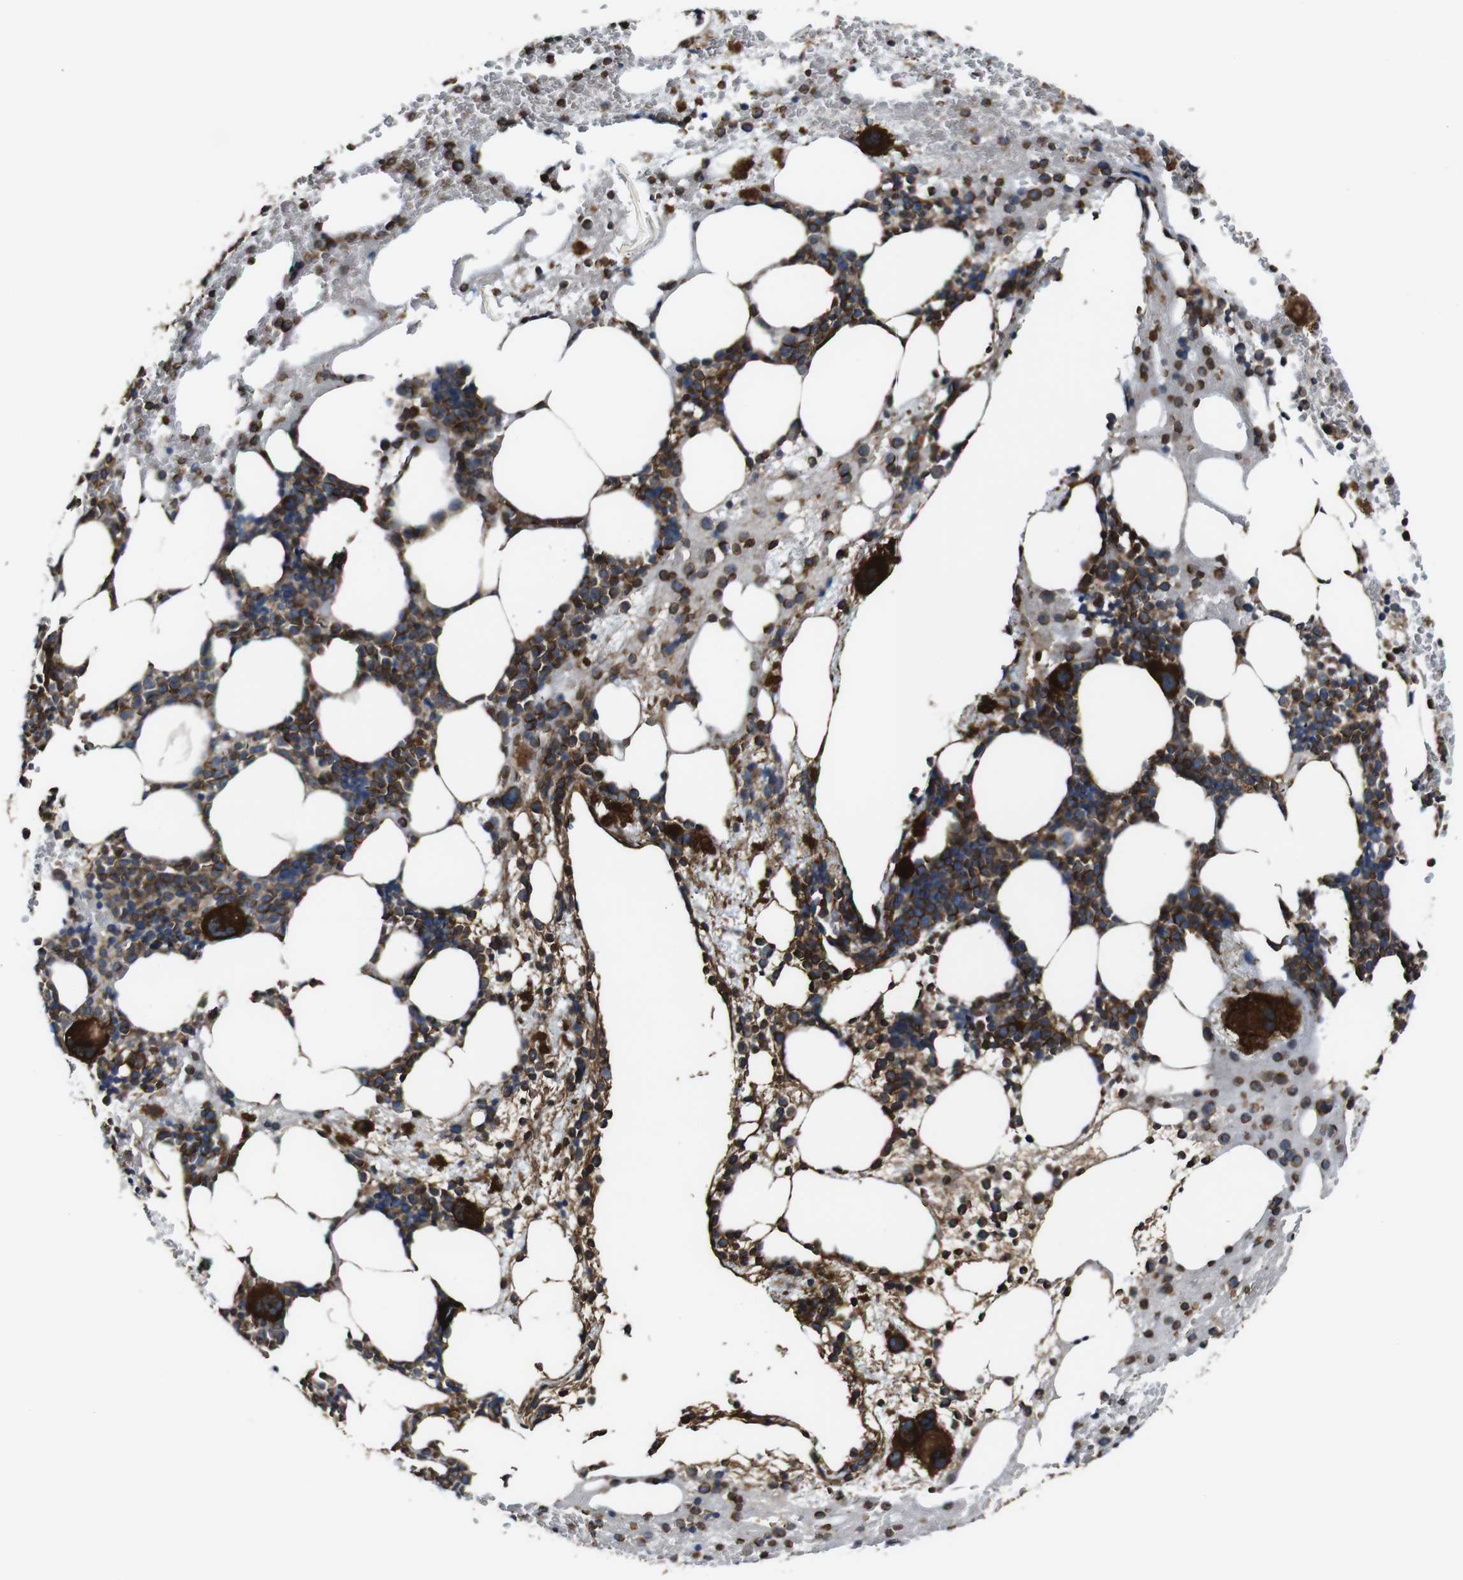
{"staining": {"intensity": "strong", "quantity": ">75%", "location": "cytoplasmic/membranous"}, "tissue": "bone marrow", "cell_type": "Hematopoietic cells", "image_type": "normal", "snomed": [{"axis": "morphology", "description": "Normal tissue, NOS"}, {"axis": "morphology", "description": "Inflammation, NOS"}, {"axis": "topography", "description": "Bone marrow"}], "caption": "Immunohistochemical staining of unremarkable human bone marrow reveals >75% levels of strong cytoplasmic/membranous protein staining in approximately >75% of hematopoietic cells.", "gene": "TNIK", "patient": {"sex": "female", "age": 76}}